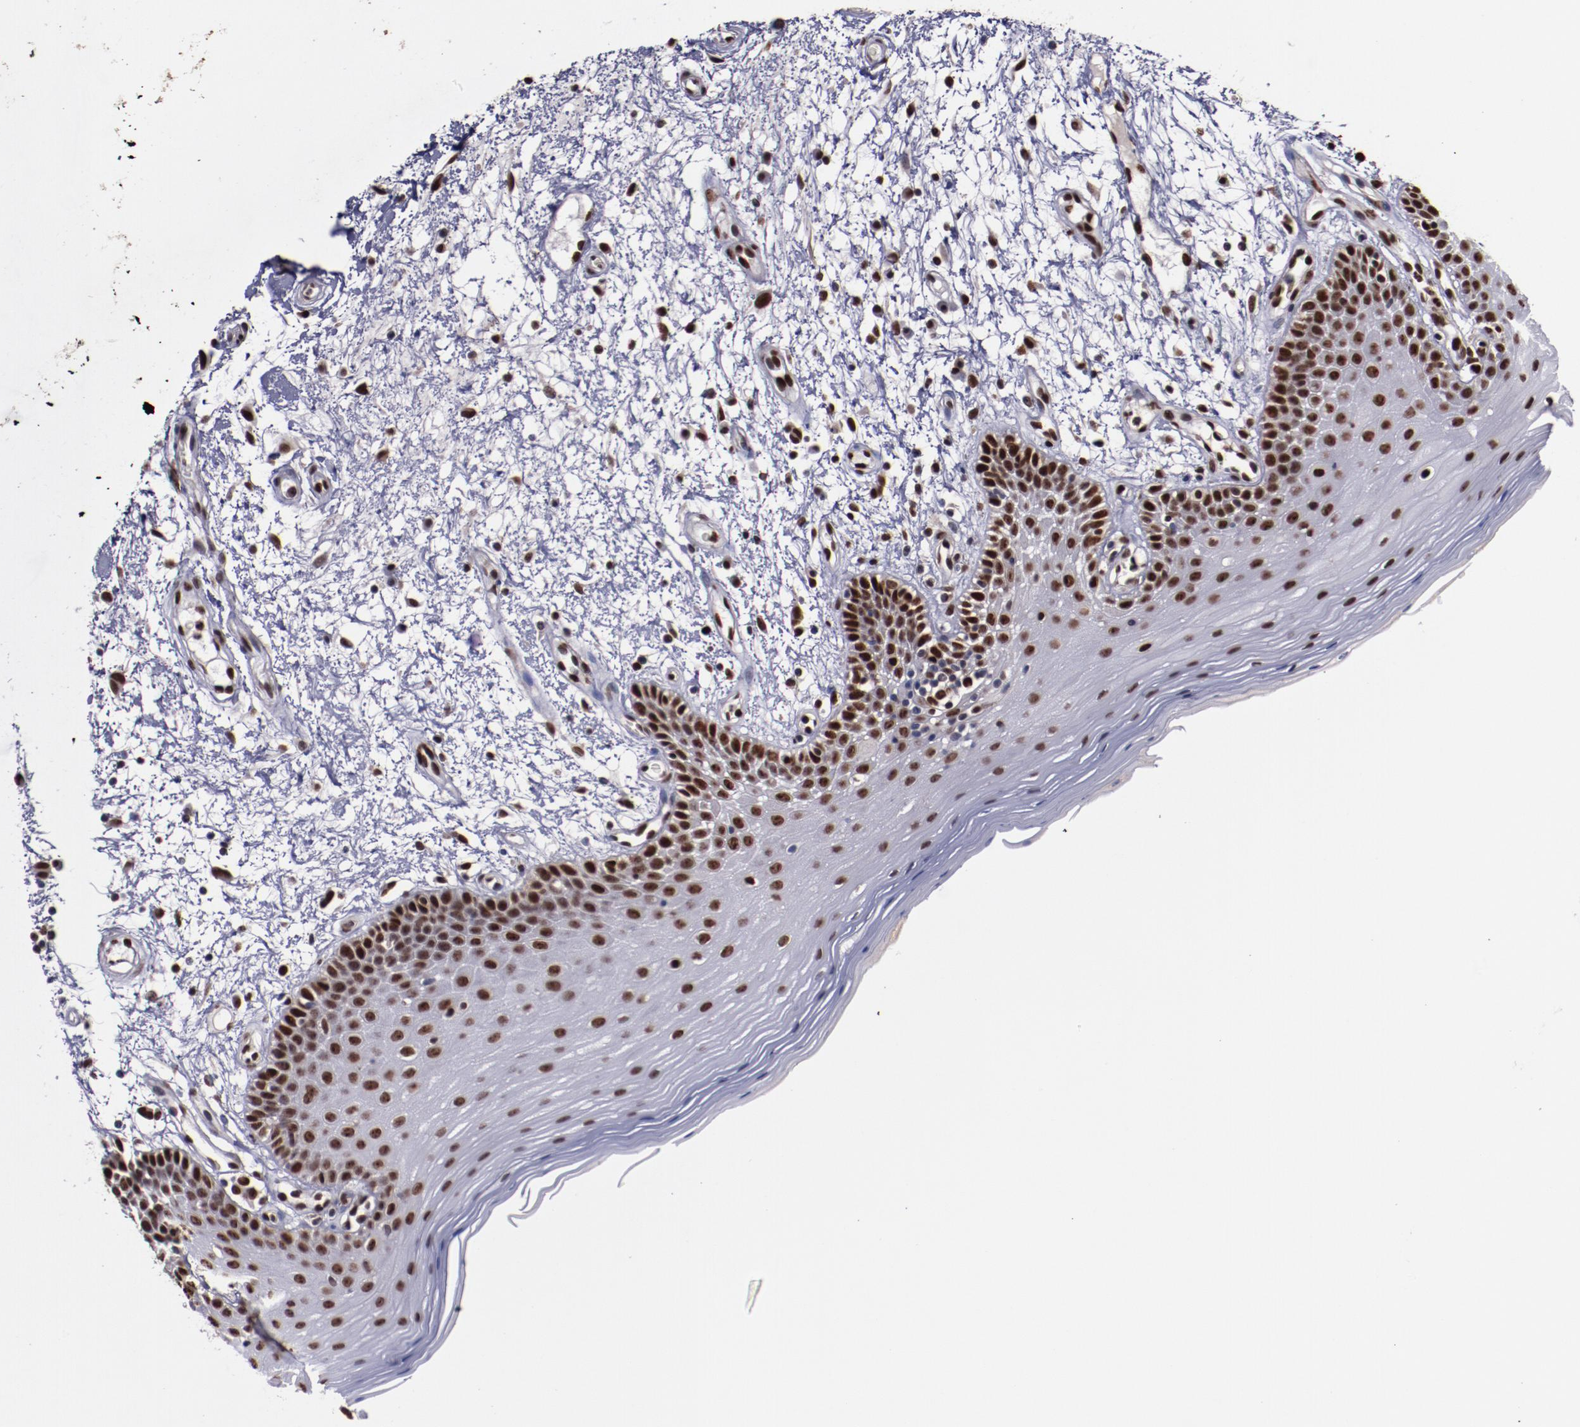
{"staining": {"intensity": "strong", "quantity": ">75%", "location": "nuclear"}, "tissue": "oral mucosa", "cell_type": "Squamous epithelial cells", "image_type": "normal", "snomed": [{"axis": "morphology", "description": "Normal tissue, NOS"}, {"axis": "morphology", "description": "Squamous cell carcinoma, NOS"}, {"axis": "topography", "description": "Skeletal muscle"}, {"axis": "topography", "description": "Oral tissue"}, {"axis": "topography", "description": "Head-Neck"}], "caption": "About >75% of squamous epithelial cells in normal oral mucosa demonstrate strong nuclear protein positivity as visualized by brown immunohistochemical staining.", "gene": "APEX1", "patient": {"sex": "male", "age": 71}}